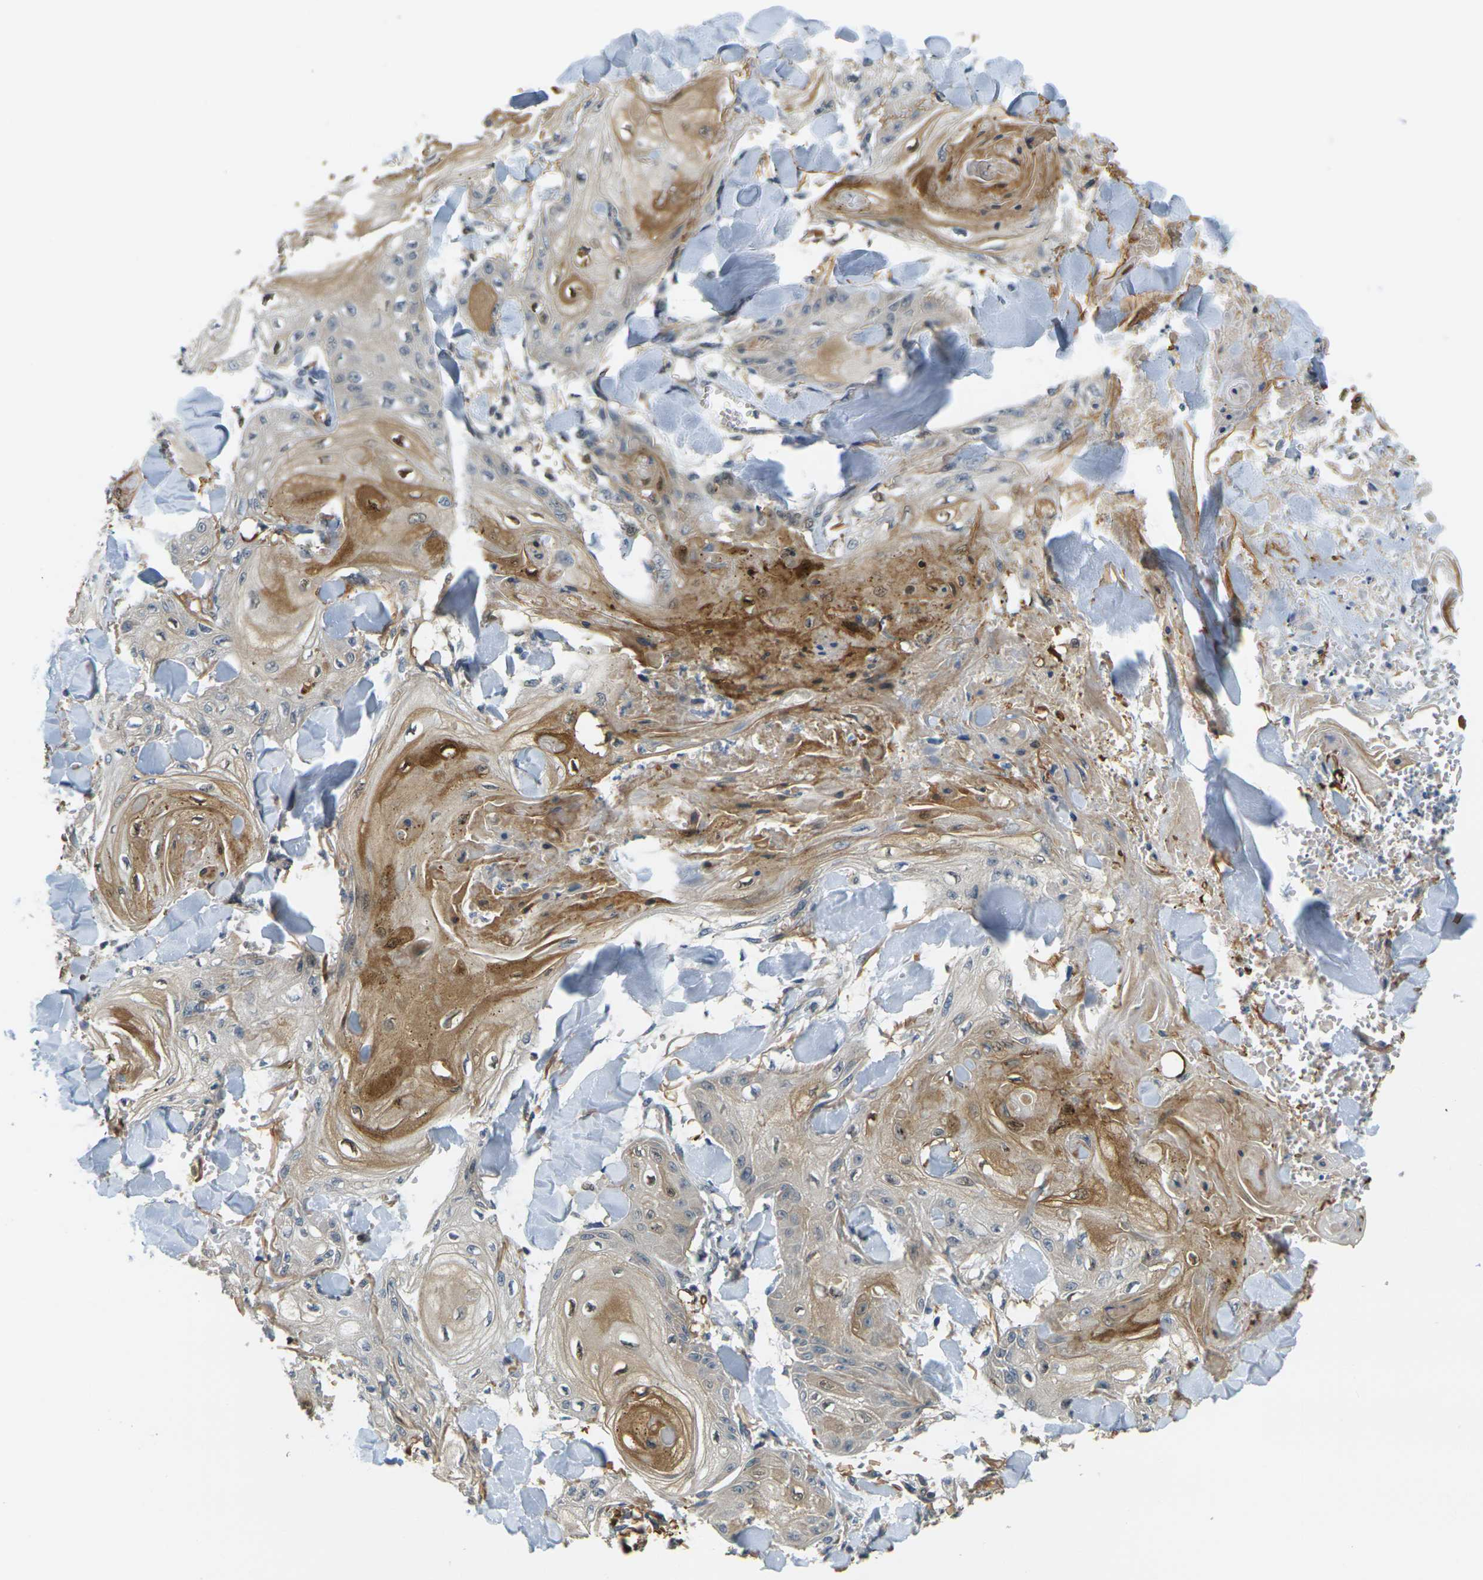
{"staining": {"intensity": "moderate", "quantity": ">75%", "location": "cytoplasmic/membranous"}, "tissue": "skin cancer", "cell_type": "Tumor cells", "image_type": "cancer", "snomed": [{"axis": "morphology", "description": "Squamous cell carcinoma, NOS"}, {"axis": "topography", "description": "Skin"}], "caption": "Immunohistochemical staining of skin cancer (squamous cell carcinoma) displays medium levels of moderate cytoplasmic/membranous expression in approximately >75% of tumor cells.", "gene": "KLHL8", "patient": {"sex": "male", "age": 74}}